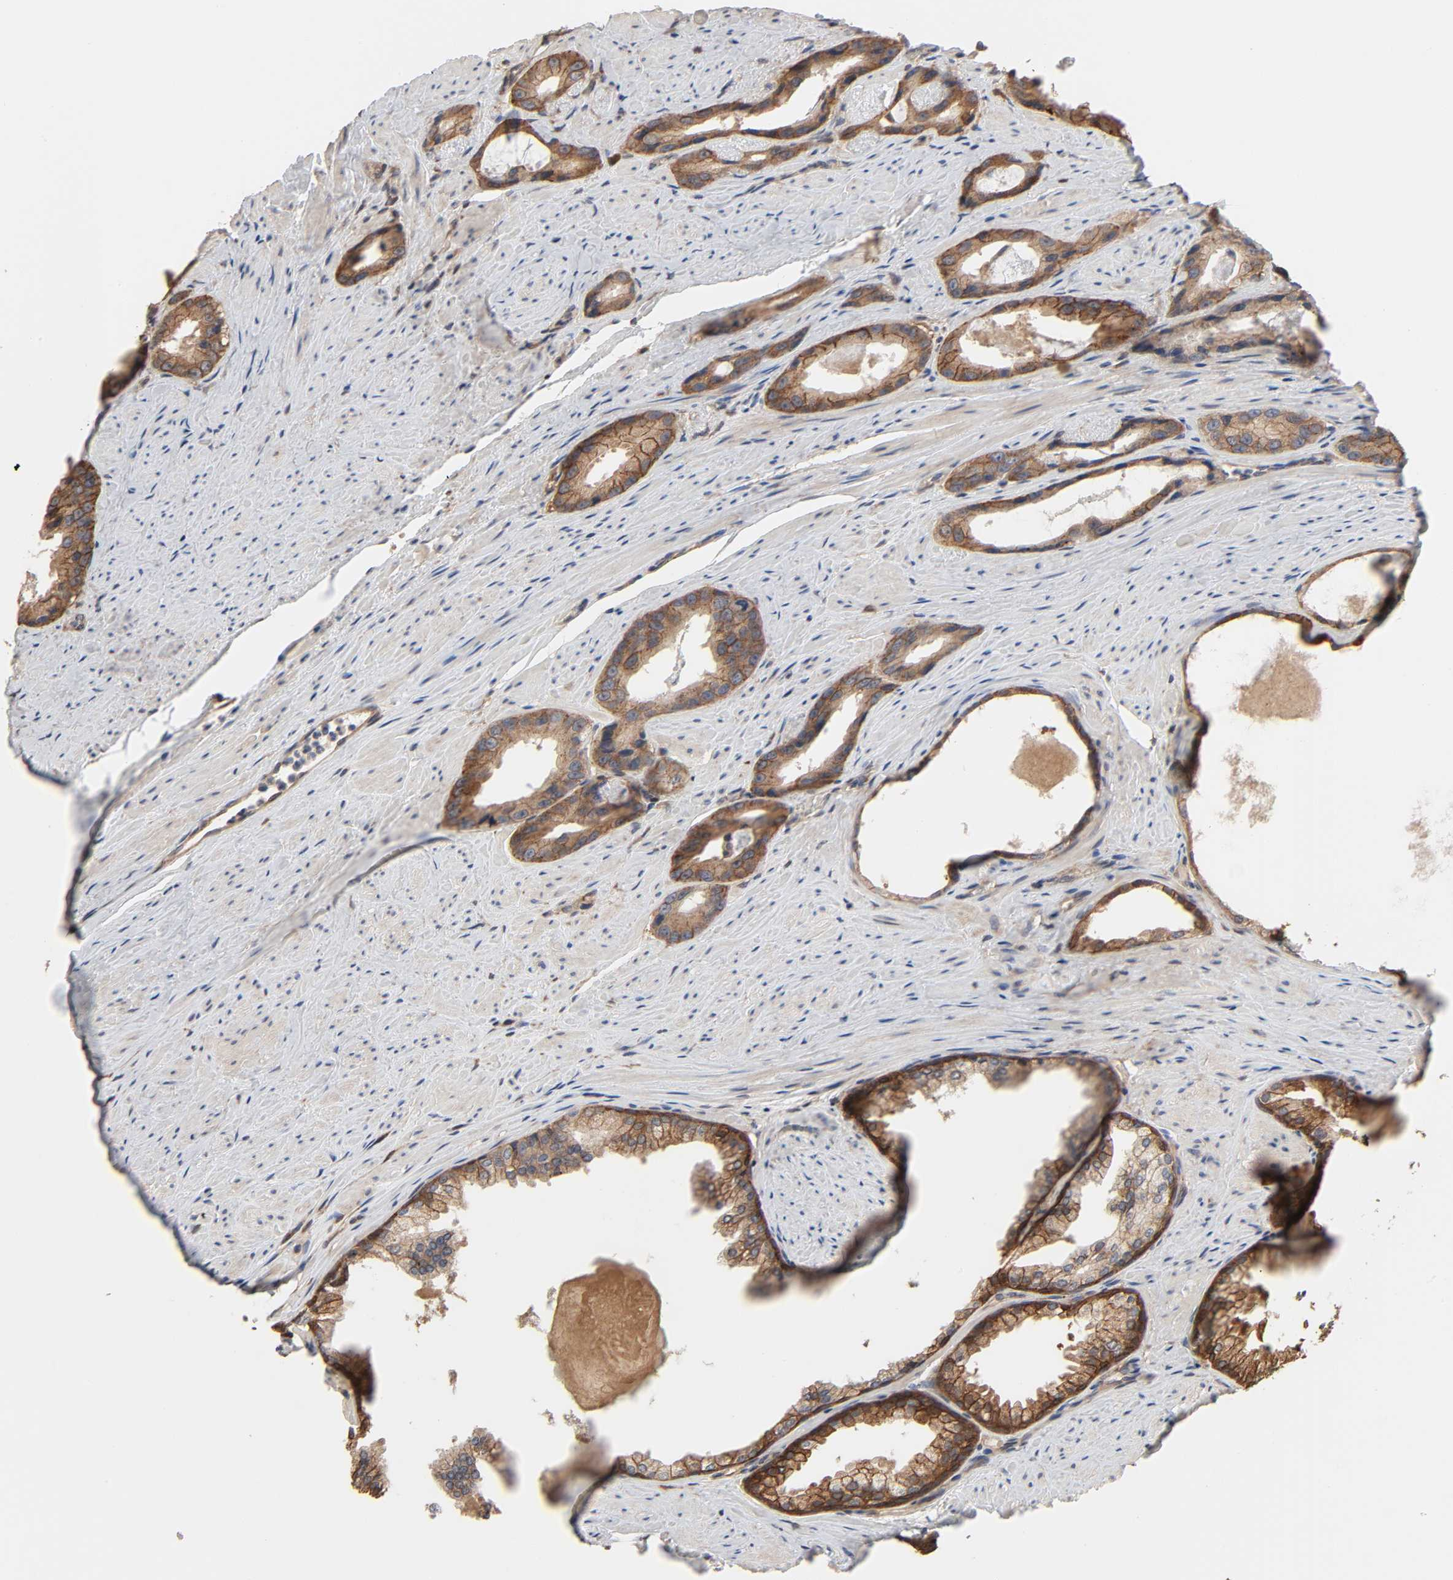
{"staining": {"intensity": "moderate", "quantity": ">75%", "location": "cytoplasmic/membranous"}, "tissue": "prostate cancer", "cell_type": "Tumor cells", "image_type": "cancer", "snomed": [{"axis": "morphology", "description": "Adenocarcinoma, Medium grade"}, {"axis": "topography", "description": "Prostate"}], "caption": "An immunohistochemistry (IHC) histopathology image of neoplastic tissue is shown. Protein staining in brown highlights moderate cytoplasmic/membranous positivity in prostate cancer within tumor cells. (DAB (3,3'-diaminobenzidine) IHC, brown staining for protein, blue staining for nuclei).", "gene": "NDRG2", "patient": {"sex": "male", "age": 60}}